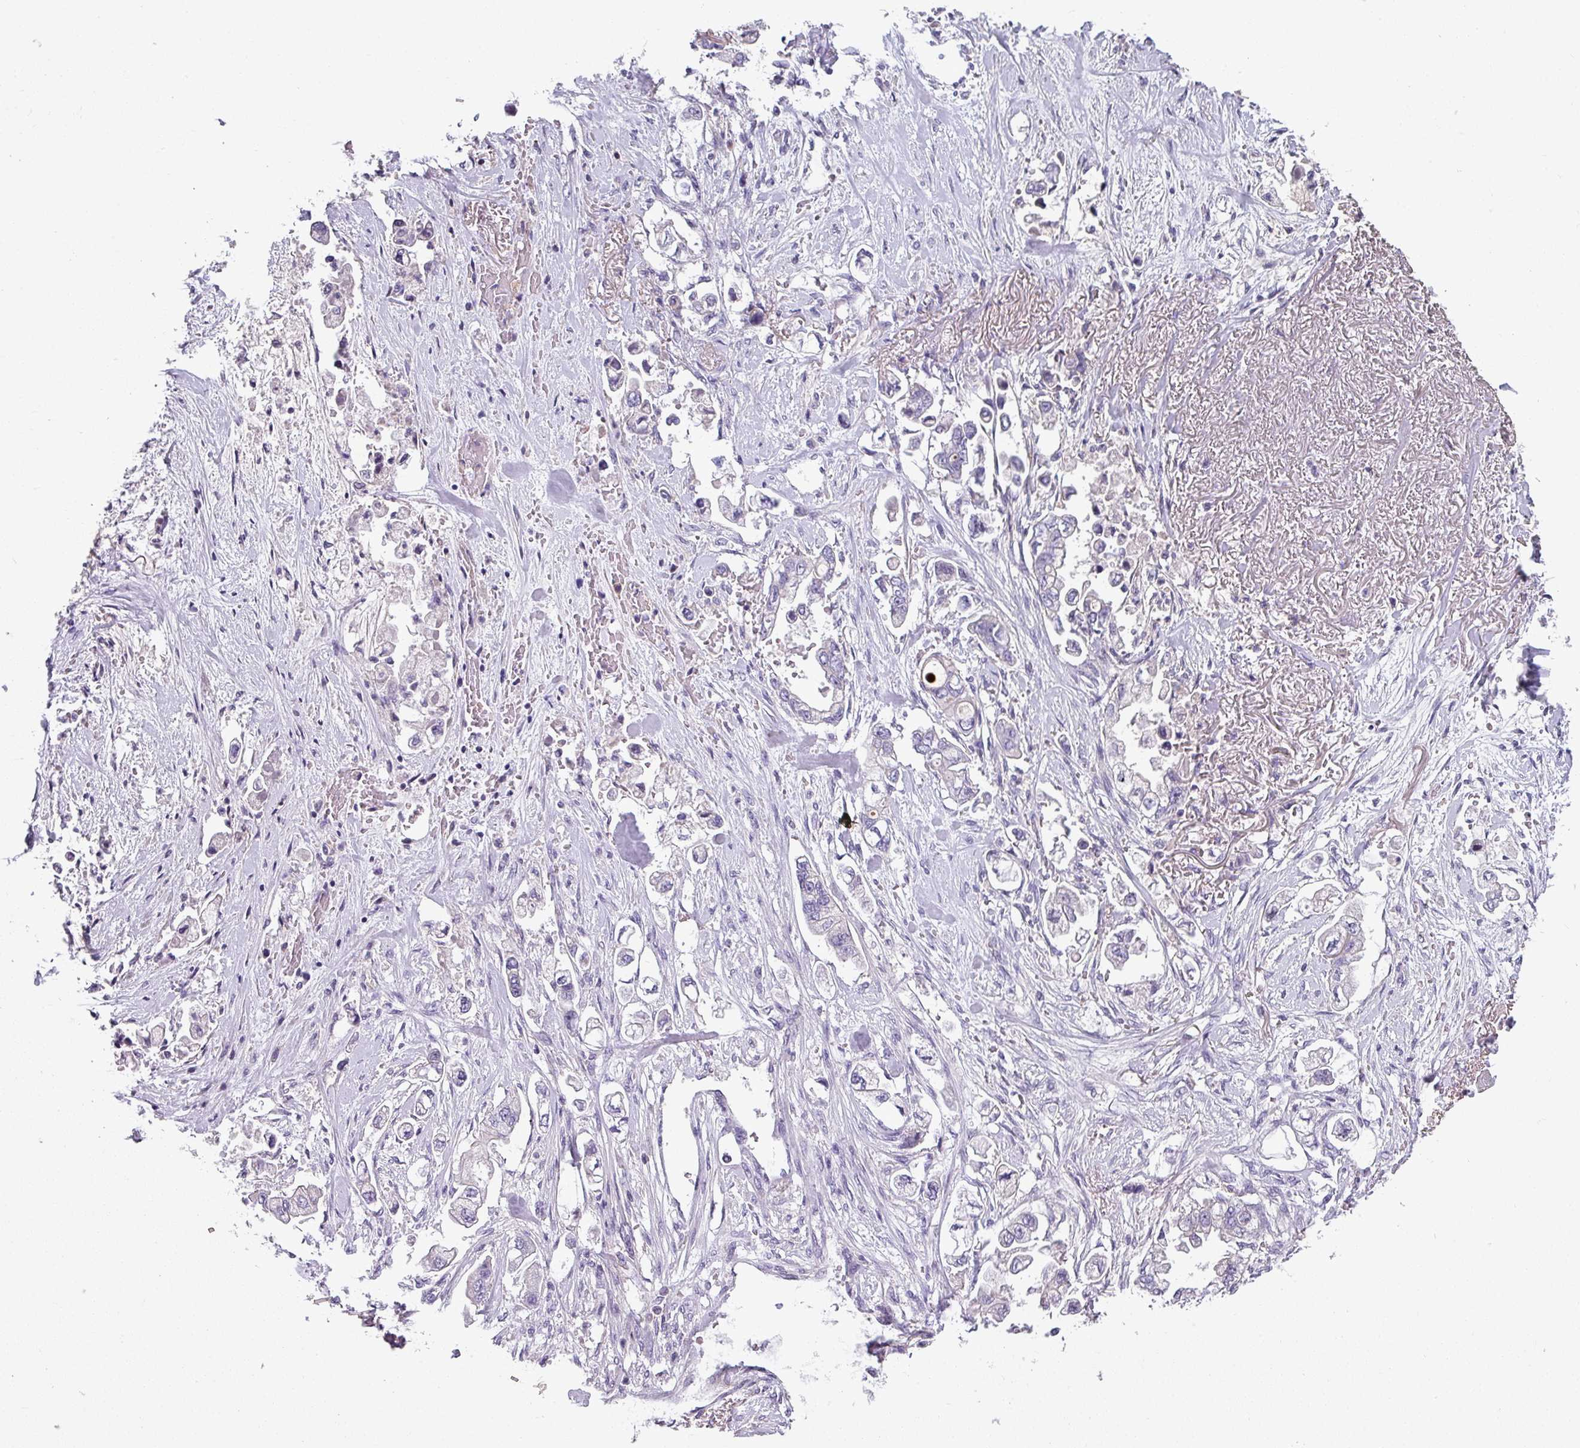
{"staining": {"intensity": "negative", "quantity": "none", "location": "none"}, "tissue": "stomach cancer", "cell_type": "Tumor cells", "image_type": "cancer", "snomed": [{"axis": "morphology", "description": "Adenocarcinoma, NOS"}, {"axis": "topography", "description": "Stomach"}], "caption": "Immunohistochemistry image of neoplastic tissue: human stomach cancer (adenocarcinoma) stained with DAB shows no significant protein staining in tumor cells.", "gene": "TMEM132A", "patient": {"sex": "male", "age": 62}}